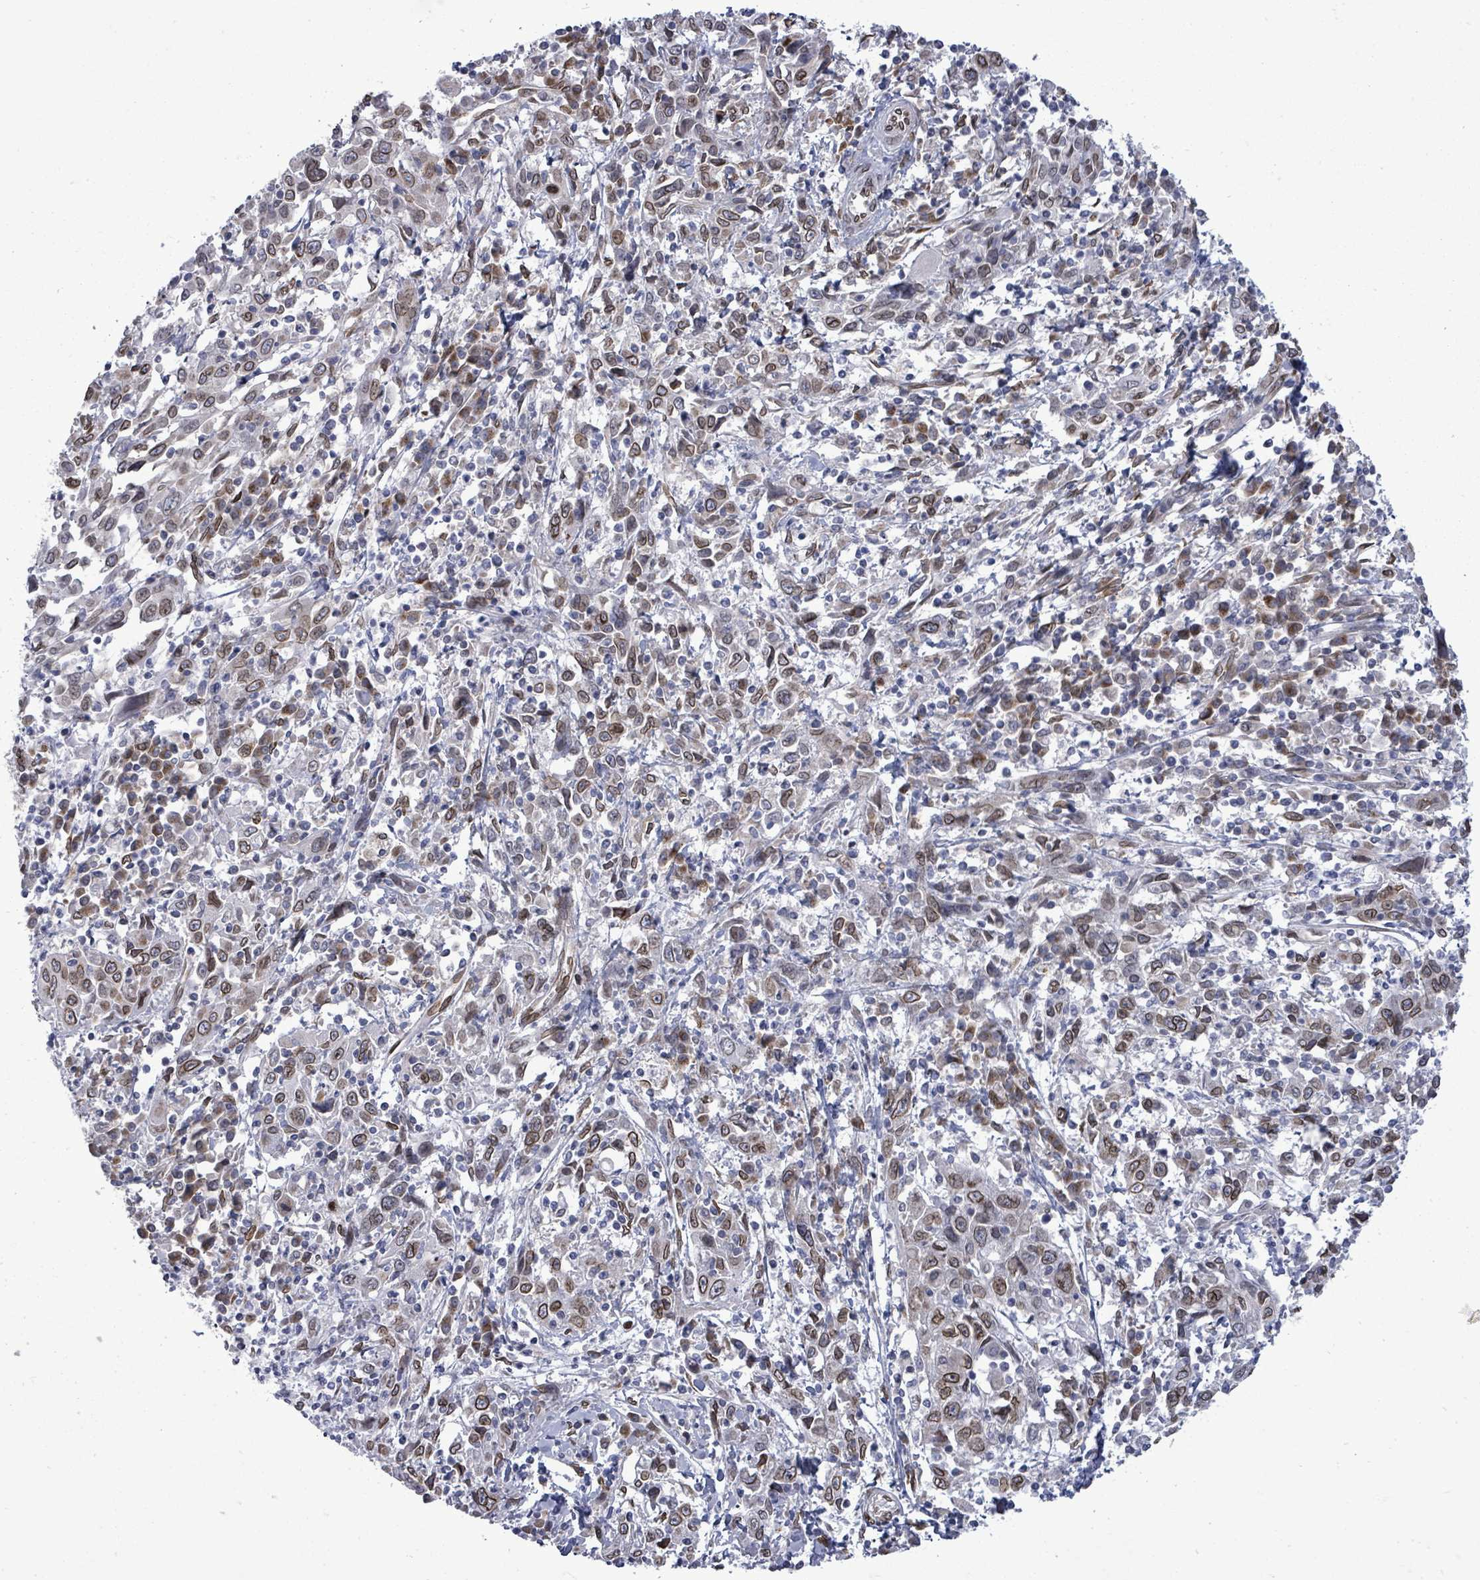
{"staining": {"intensity": "moderate", "quantity": "25%-75%", "location": "cytoplasmic/membranous,nuclear"}, "tissue": "cervical cancer", "cell_type": "Tumor cells", "image_type": "cancer", "snomed": [{"axis": "morphology", "description": "Squamous cell carcinoma, NOS"}, {"axis": "topography", "description": "Cervix"}], "caption": "An image showing moderate cytoplasmic/membranous and nuclear expression in approximately 25%-75% of tumor cells in cervical squamous cell carcinoma, as visualized by brown immunohistochemical staining.", "gene": "ARFGAP1", "patient": {"sex": "female", "age": 46}}